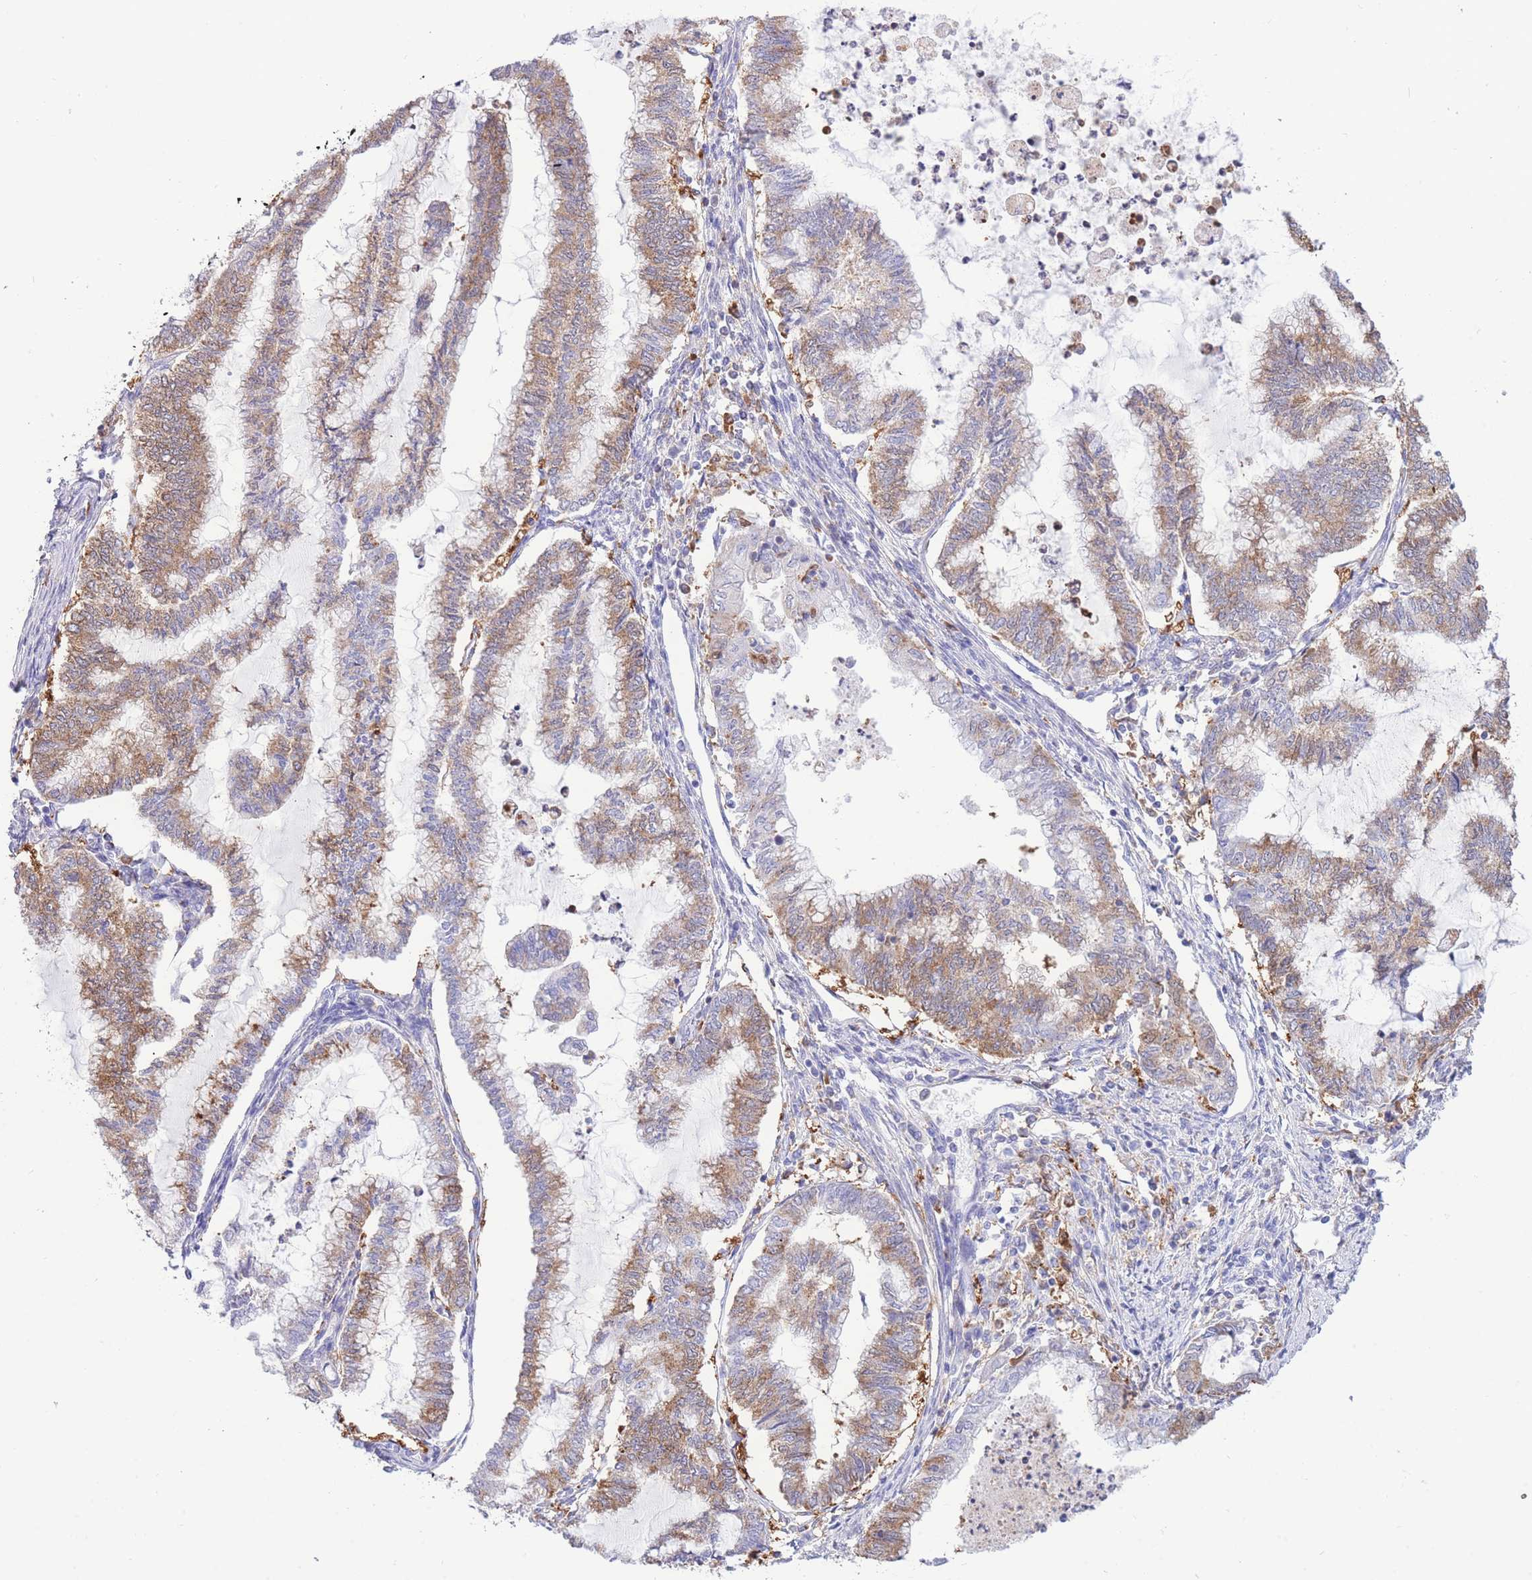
{"staining": {"intensity": "moderate", "quantity": "25%-75%", "location": "cytoplasmic/membranous"}, "tissue": "endometrial cancer", "cell_type": "Tumor cells", "image_type": "cancer", "snomed": [{"axis": "morphology", "description": "Adenocarcinoma, NOS"}, {"axis": "topography", "description": "Endometrium"}], "caption": "Immunohistochemistry histopathology image of endometrial cancer (adenocarcinoma) stained for a protein (brown), which displays medium levels of moderate cytoplasmic/membranous staining in about 25%-75% of tumor cells.", "gene": "NAMPT", "patient": {"sex": "female", "age": 79}}